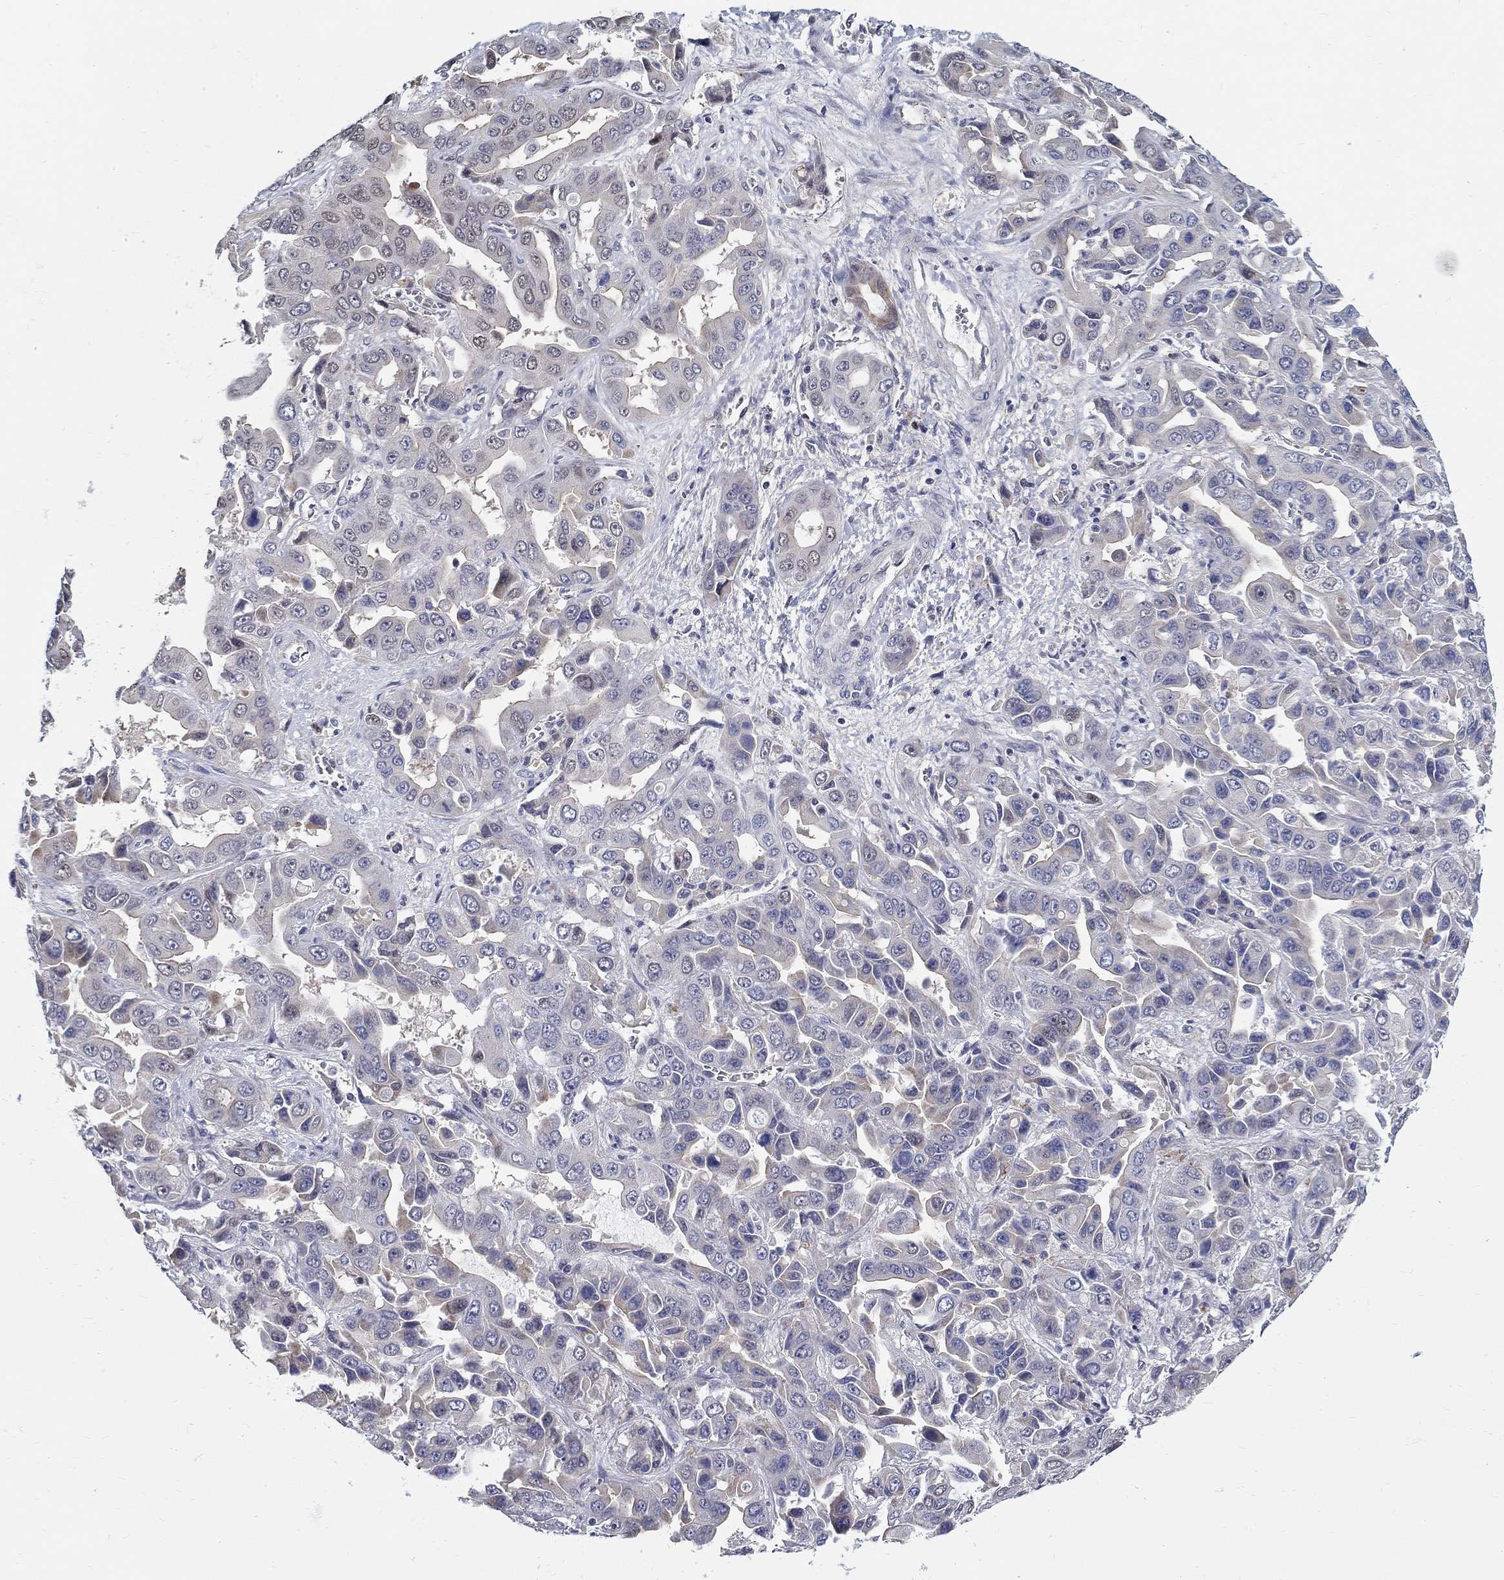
{"staining": {"intensity": "weak", "quantity": "<25%", "location": "nuclear"}, "tissue": "liver cancer", "cell_type": "Tumor cells", "image_type": "cancer", "snomed": [{"axis": "morphology", "description": "Cholangiocarcinoma"}, {"axis": "topography", "description": "Liver"}], "caption": "The micrograph exhibits no staining of tumor cells in liver cancer (cholangiocarcinoma).", "gene": "C16orf46", "patient": {"sex": "female", "age": 52}}